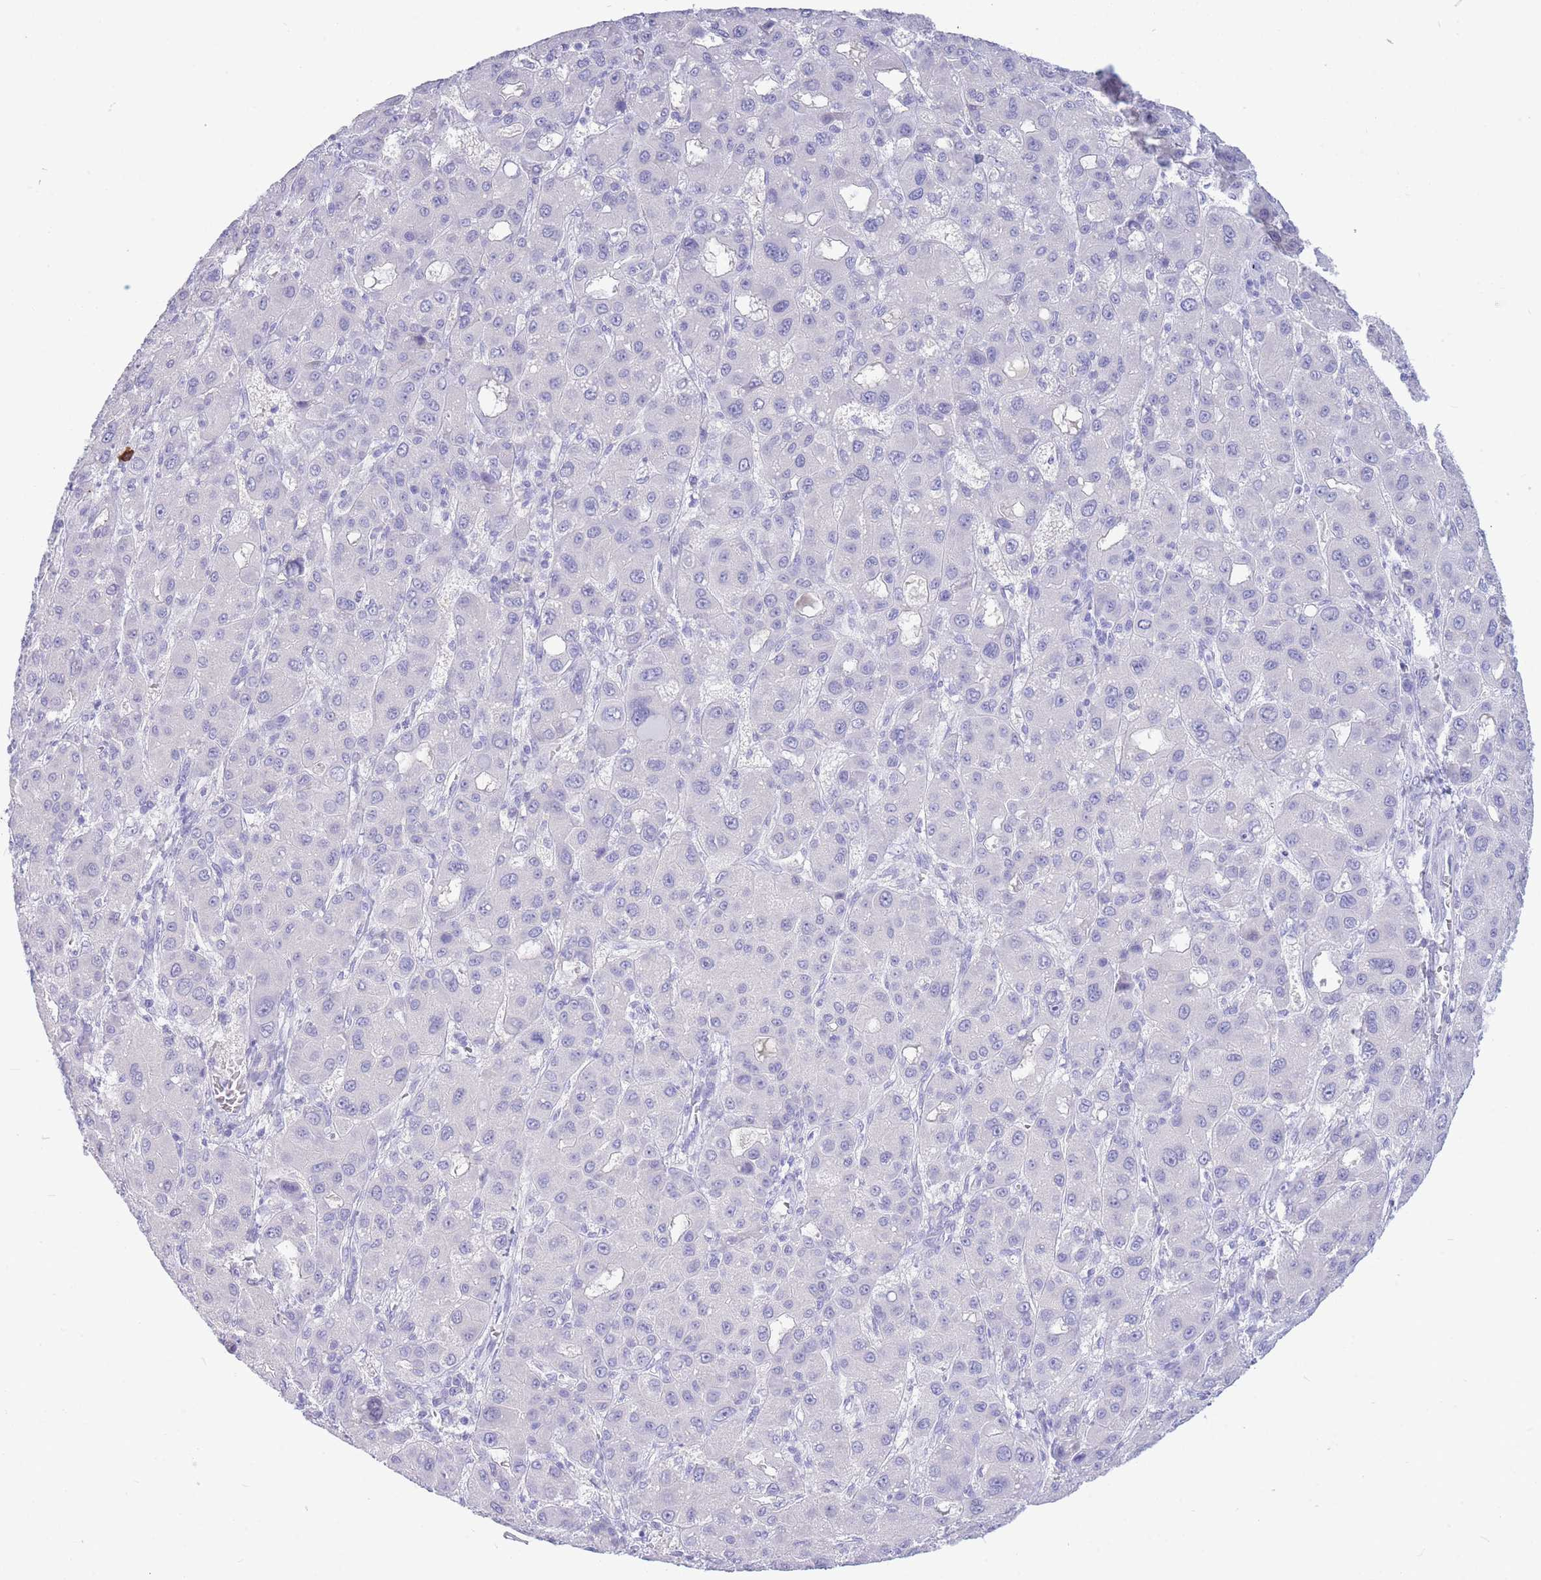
{"staining": {"intensity": "negative", "quantity": "none", "location": "none"}, "tissue": "liver cancer", "cell_type": "Tumor cells", "image_type": "cancer", "snomed": [{"axis": "morphology", "description": "Carcinoma, Hepatocellular, NOS"}, {"axis": "topography", "description": "Liver"}], "caption": "Tumor cells show no significant staining in liver cancer (hepatocellular carcinoma).", "gene": "ZFP62", "patient": {"sex": "male", "age": 55}}